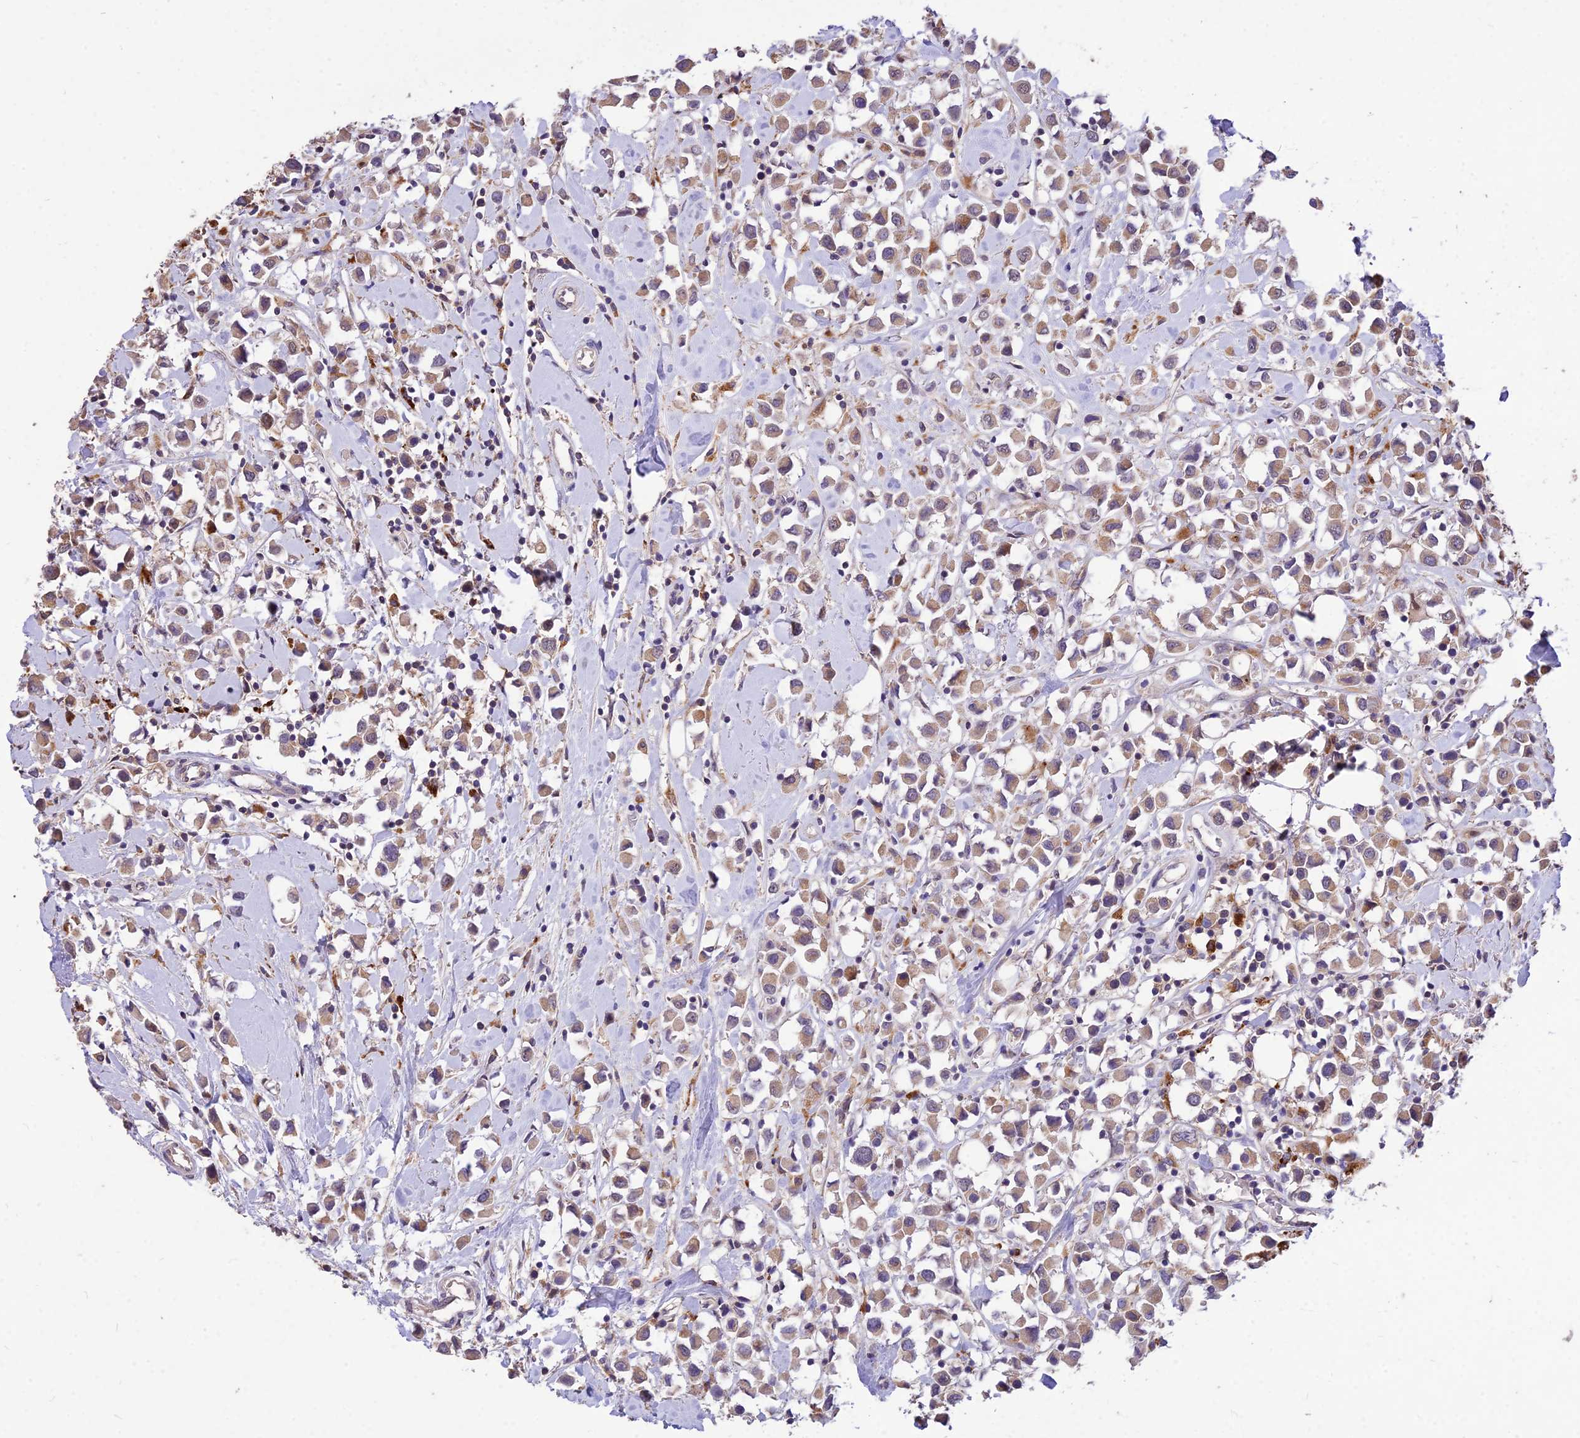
{"staining": {"intensity": "moderate", "quantity": ">75%", "location": "cytoplasmic/membranous"}, "tissue": "breast cancer", "cell_type": "Tumor cells", "image_type": "cancer", "snomed": [{"axis": "morphology", "description": "Duct carcinoma"}, {"axis": "topography", "description": "Breast"}], "caption": "Immunohistochemical staining of human breast infiltrating ductal carcinoma displays medium levels of moderate cytoplasmic/membranous protein expression in approximately >75% of tumor cells. The protein is stained brown, and the nuclei are stained in blue (DAB (3,3'-diaminobenzidine) IHC with brightfield microscopy, high magnification).", "gene": "SDHD", "patient": {"sex": "female", "age": 61}}